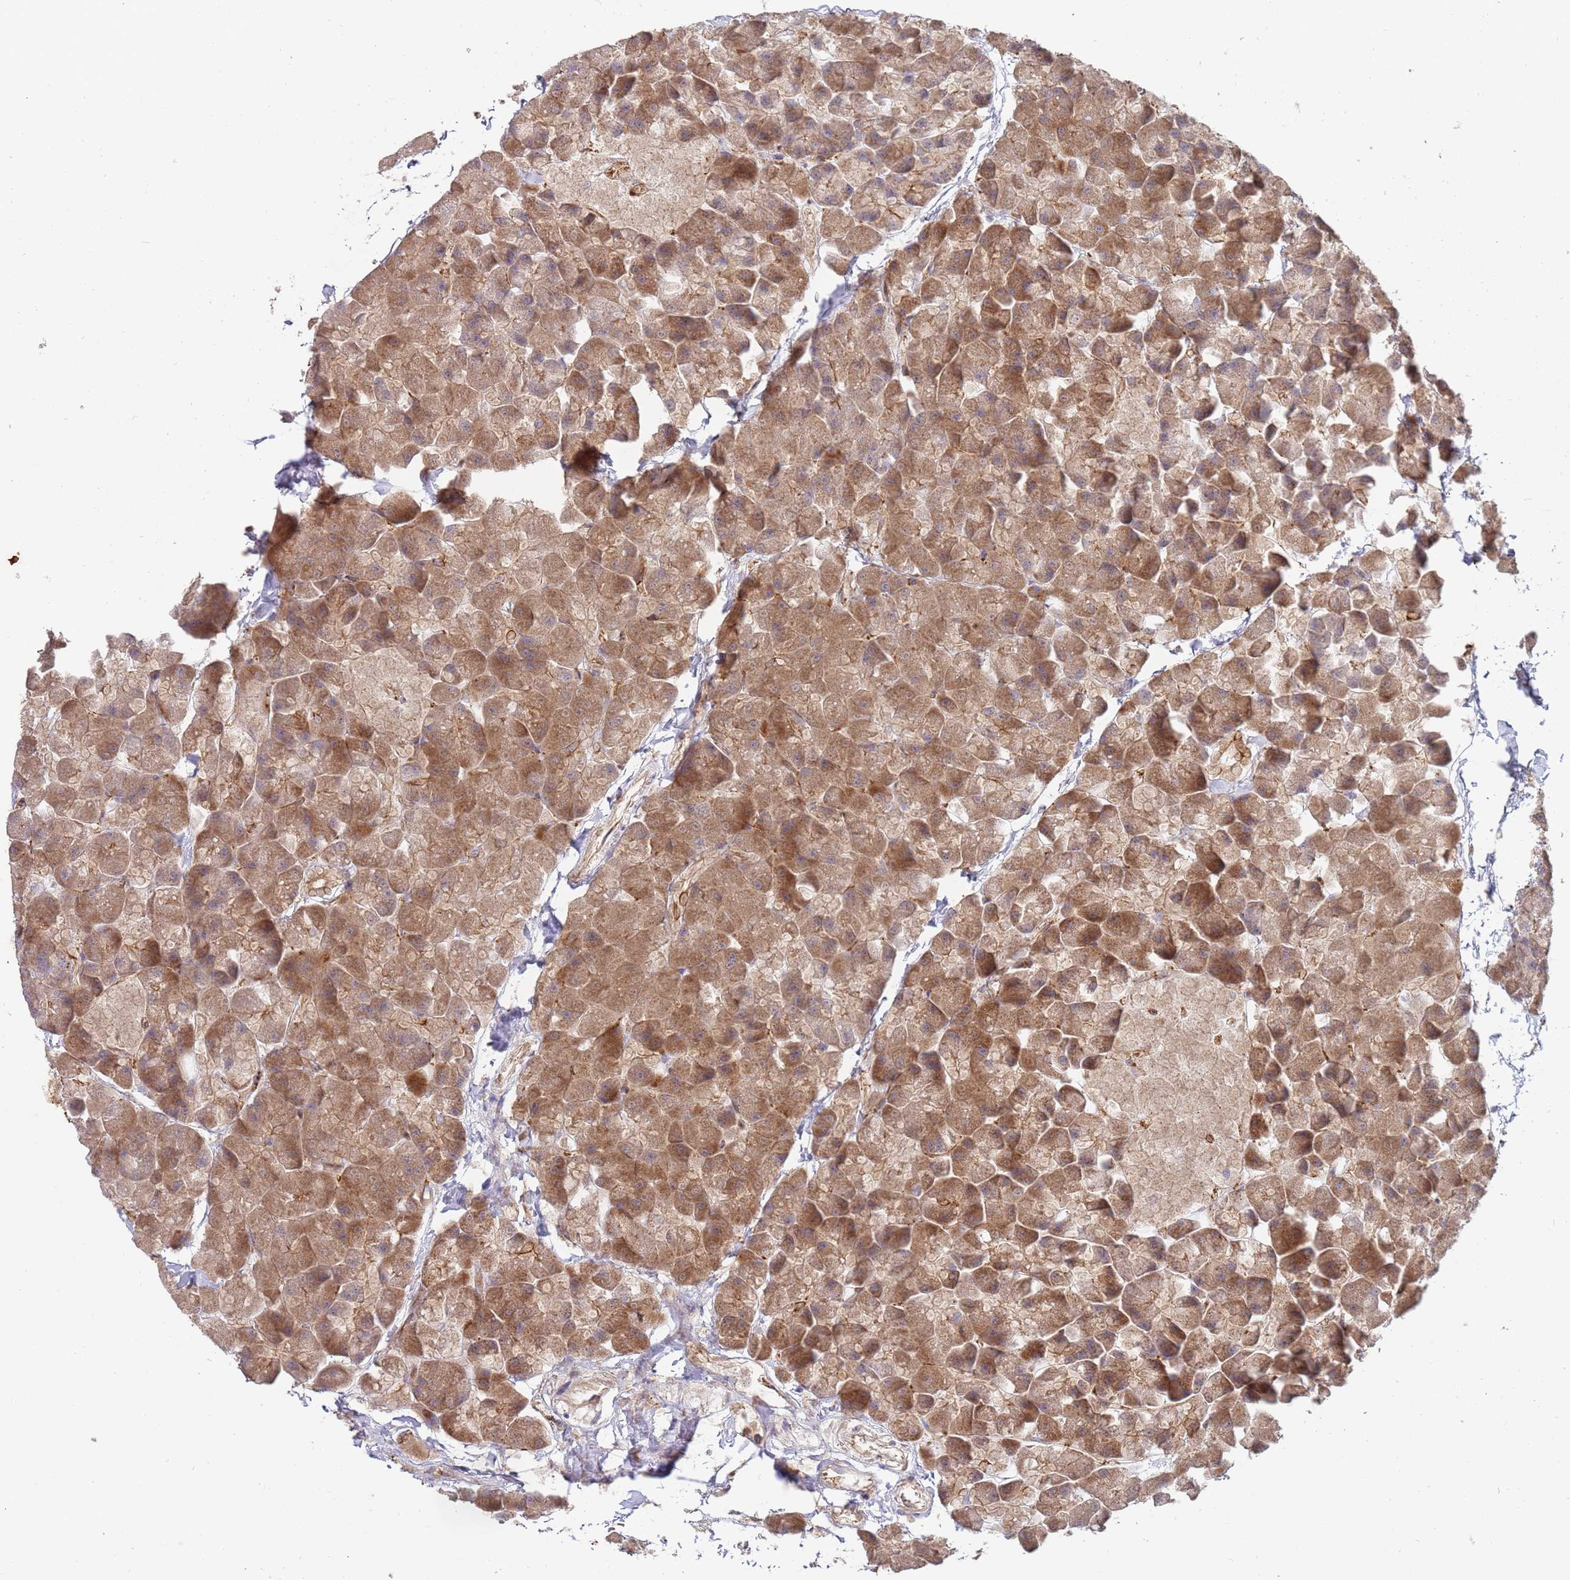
{"staining": {"intensity": "moderate", "quantity": ">75%", "location": "cytoplasmic/membranous"}, "tissue": "pancreas", "cell_type": "Exocrine glandular cells", "image_type": "normal", "snomed": [{"axis": "morphology", "description": "Normal tissue, NOS"}, {"axis": "topography", "description": "Pancreas"}], "caption": "Immunohistochemistry (IHC) (DAB) staining of unremarkable pancreas exhibits moderate cytoplasmic/membranous protein staining in approximately >75% of exocrine glandular cells.", "gene": "ABCB6", "patient": {"sex": "male", "age": 35}}